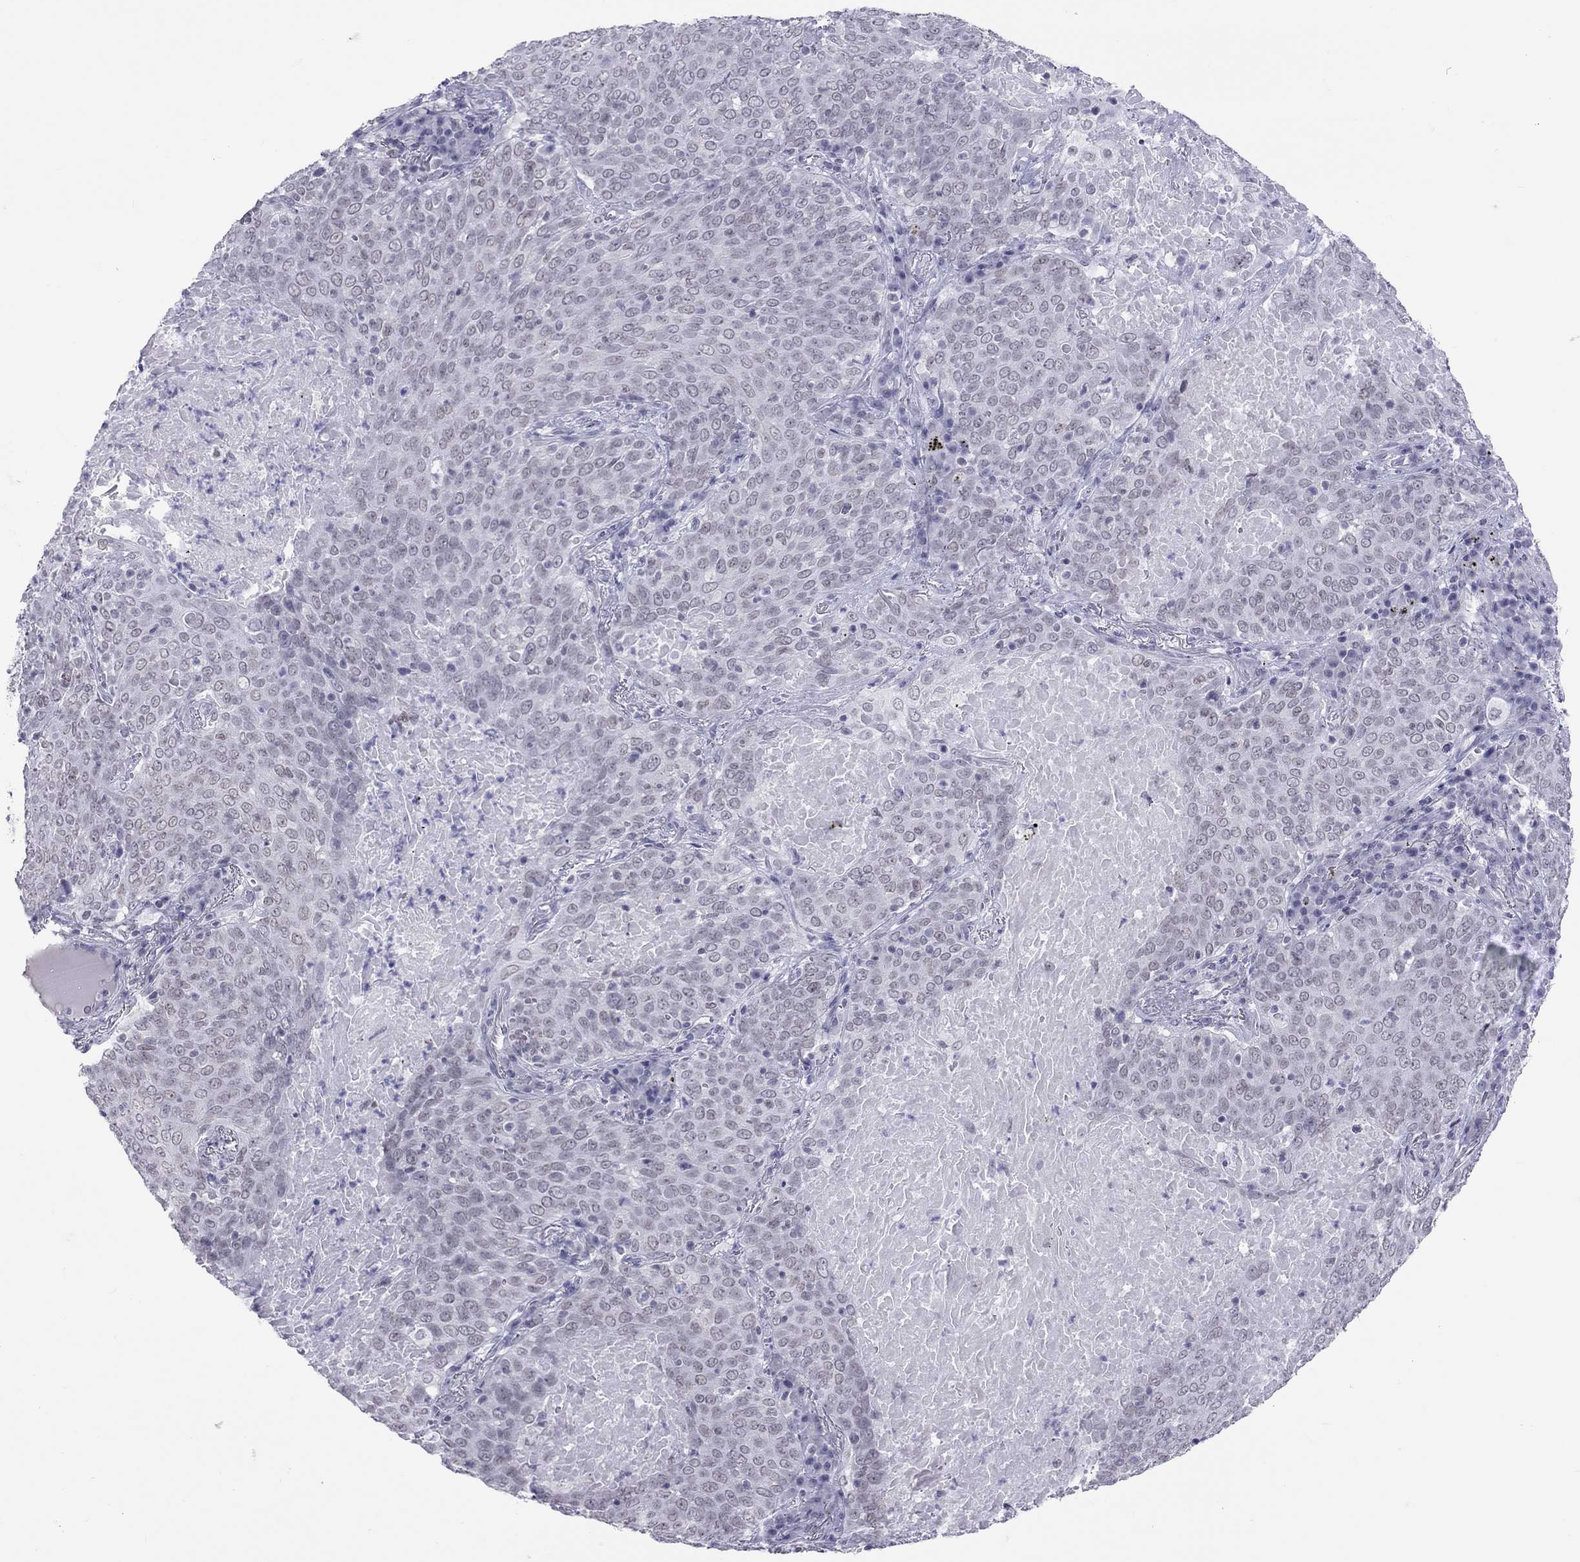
{"staining": {"intensity": "negative", "quantity": "none", "location": "none"}, "tissue": "lung cancer", "cell_type": "Tumor cells", "image_type": "cancer", "snomed": [{"axis": "morphology", "description": "Squamous cell carcinoma, NOS"}, {"axis": "topography", "description": "Lung"}], "caption": "DAB (3,3'-diaminobenzidine) immunohistochemical staining of lung cancer displays no significant positivity in tumor cells.", "gene": "JHY", "patient": {"sex": "male", "age": 82}}